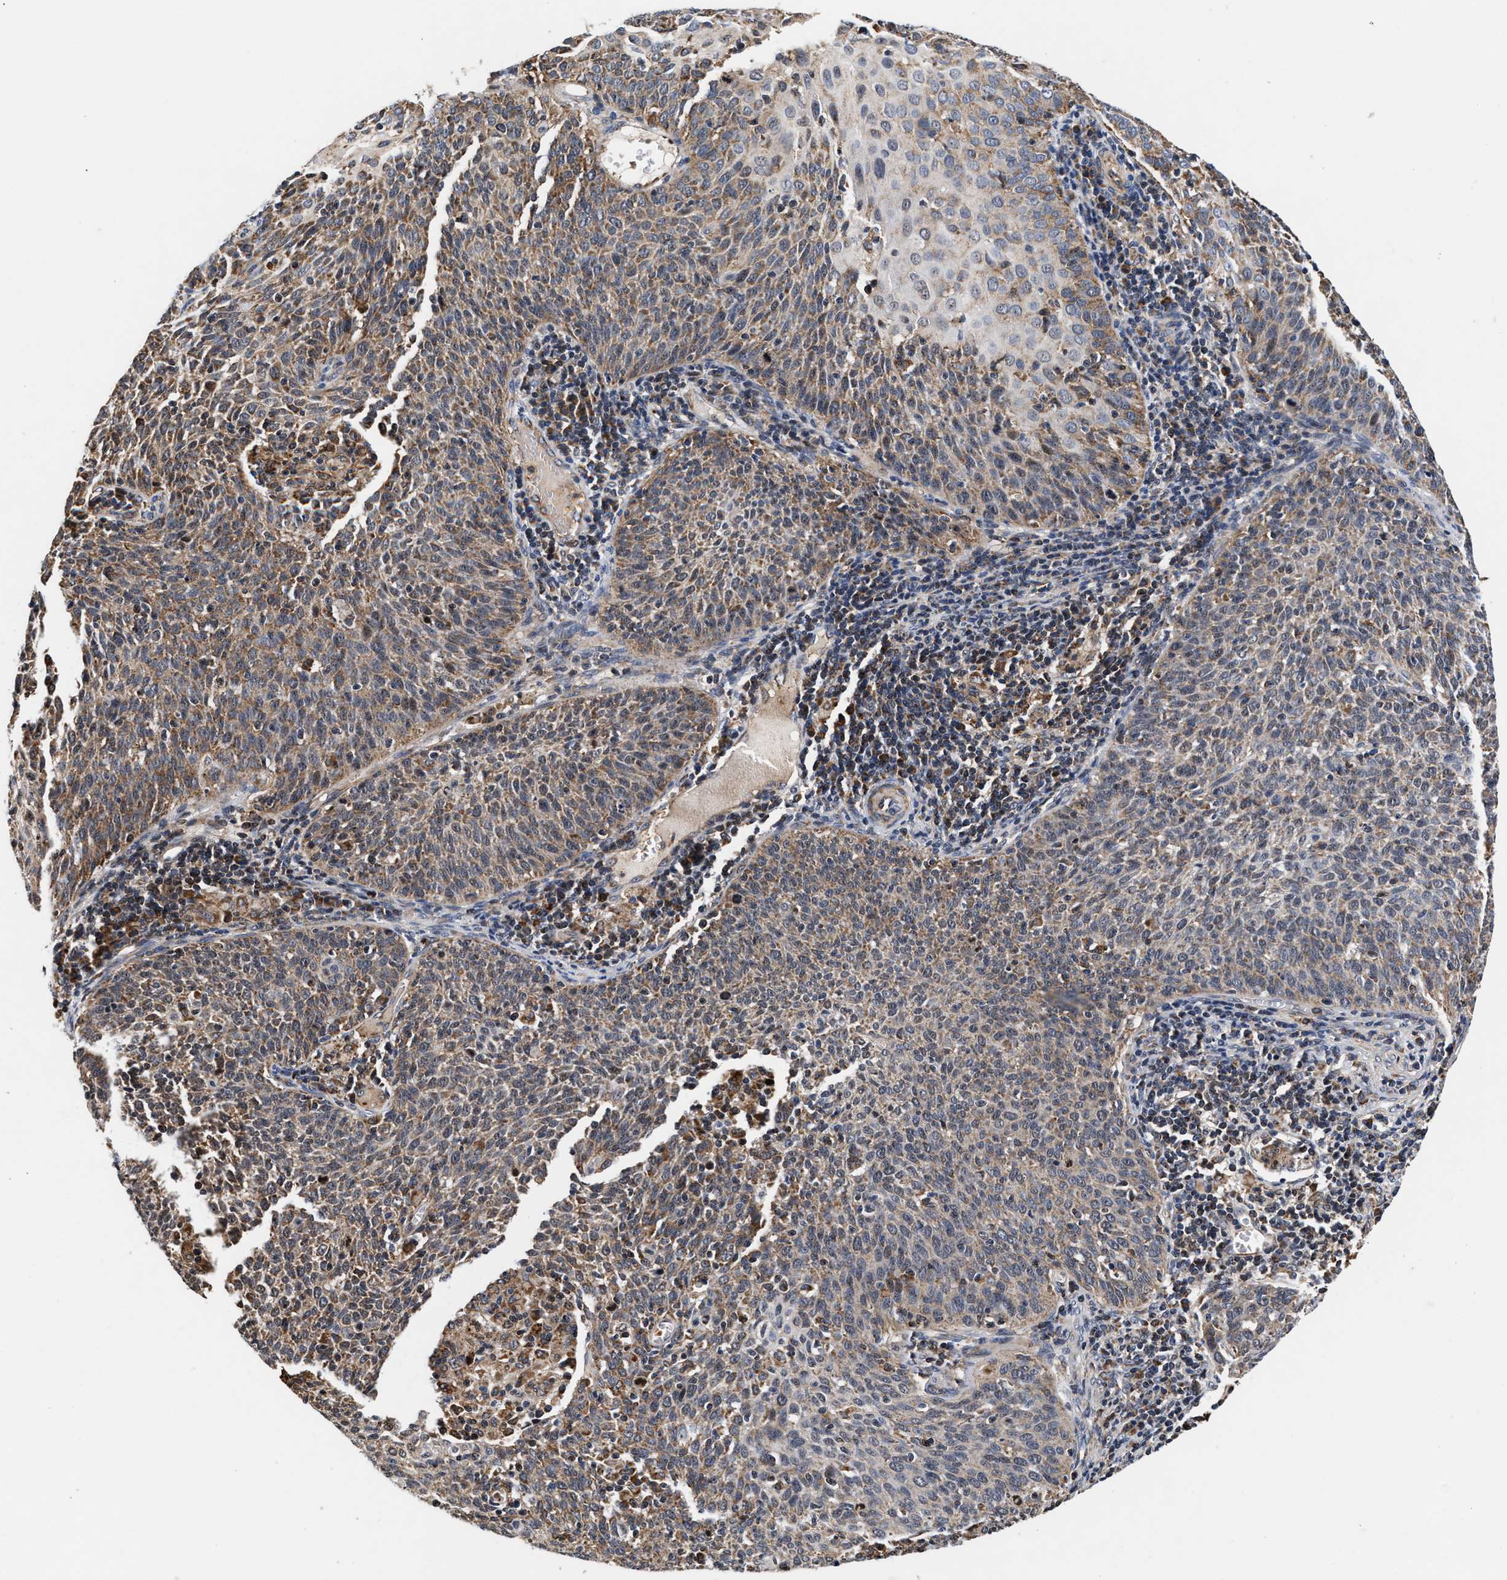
{"staining": {"intensity": "moderate", "quantity": "25%-75%", "location": "cytoplasmic/membranous"}, "tissue": "cervical cancer", "cell_type": "Tumor cells", "image_type": "cancer", "snomed": [{"axis": "morphology", "description": "Squamous cell carcinoma, NOS"}, {"axis": "topography", "description": "Cervix"}], "caption": "Immunohistochemical staining of human cervical cancer (squamous cell carcinoma) exhibits moderate cytoplasmic/membranous protein staining in about 25%-75% of tumor cells.", "gene": "SGK1", "patient": {"sex": "female", "age": 38}}